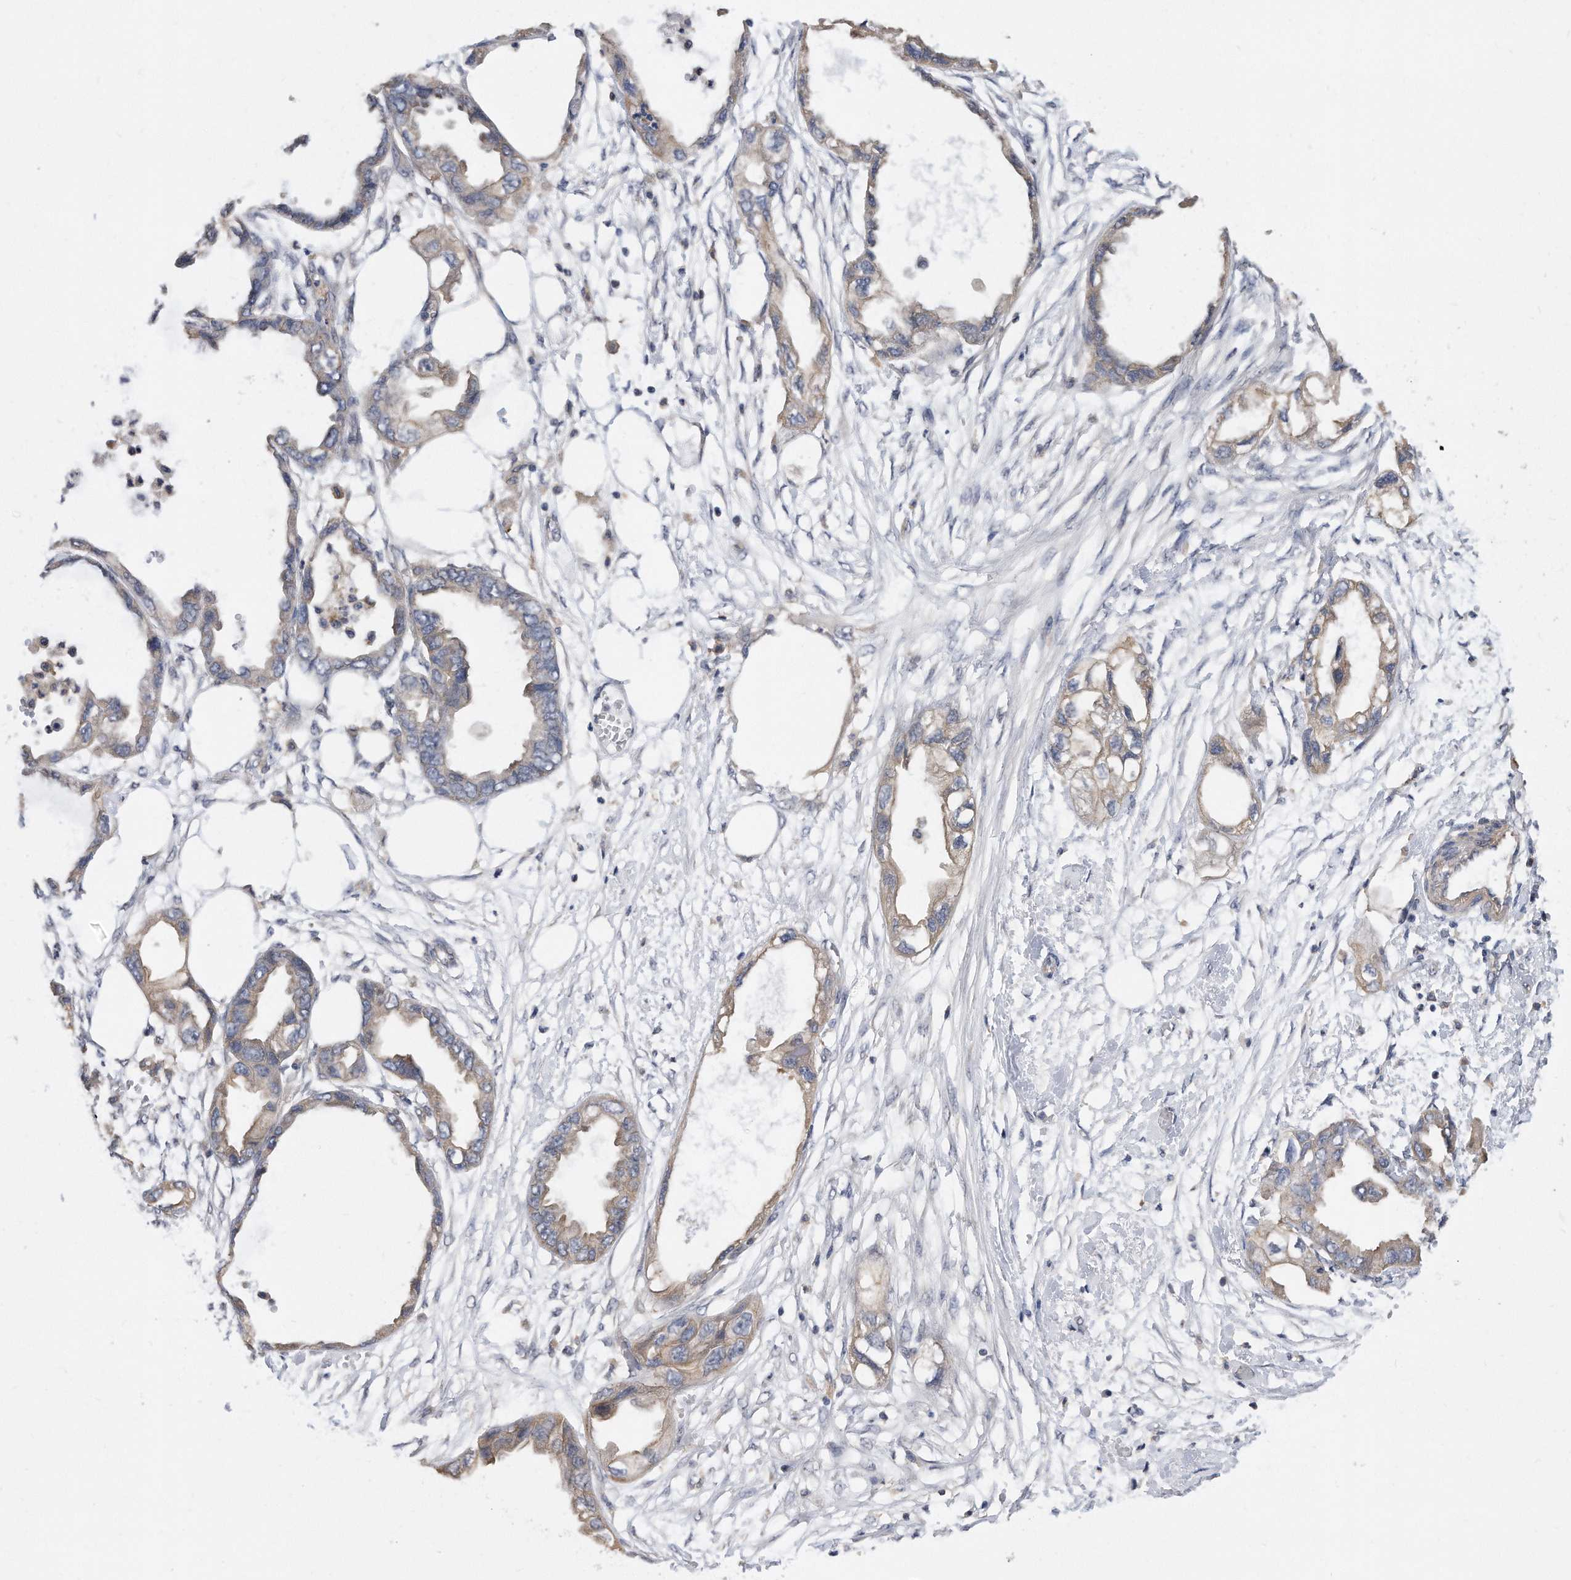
{"staining": {"intensity": "weak", "quantity": "<25%", "location": "cytoplasmic/membranous"}, "tissue": "endometrial cancer", "cell_type": "Tumor cells", "image_type": "cancer", "snomed": [{"axis": "morphology", "description": "Adenocarcinoma, NOS"}, {"axis": "morphology", "description": "Adenocarcinoma, metastatic, NOS"}, {"axis": "topography", "description": "Adipose tissue"}, {"axis": "topography", "description": "Endometrium"}], "caption": "Immunohistochemical staining of human endometrial cancer (adenocarcinoma) shows no significant positivity in tumor cells.", "gene": "TCP1", "patient": {"sex": "female", "age": 67}}